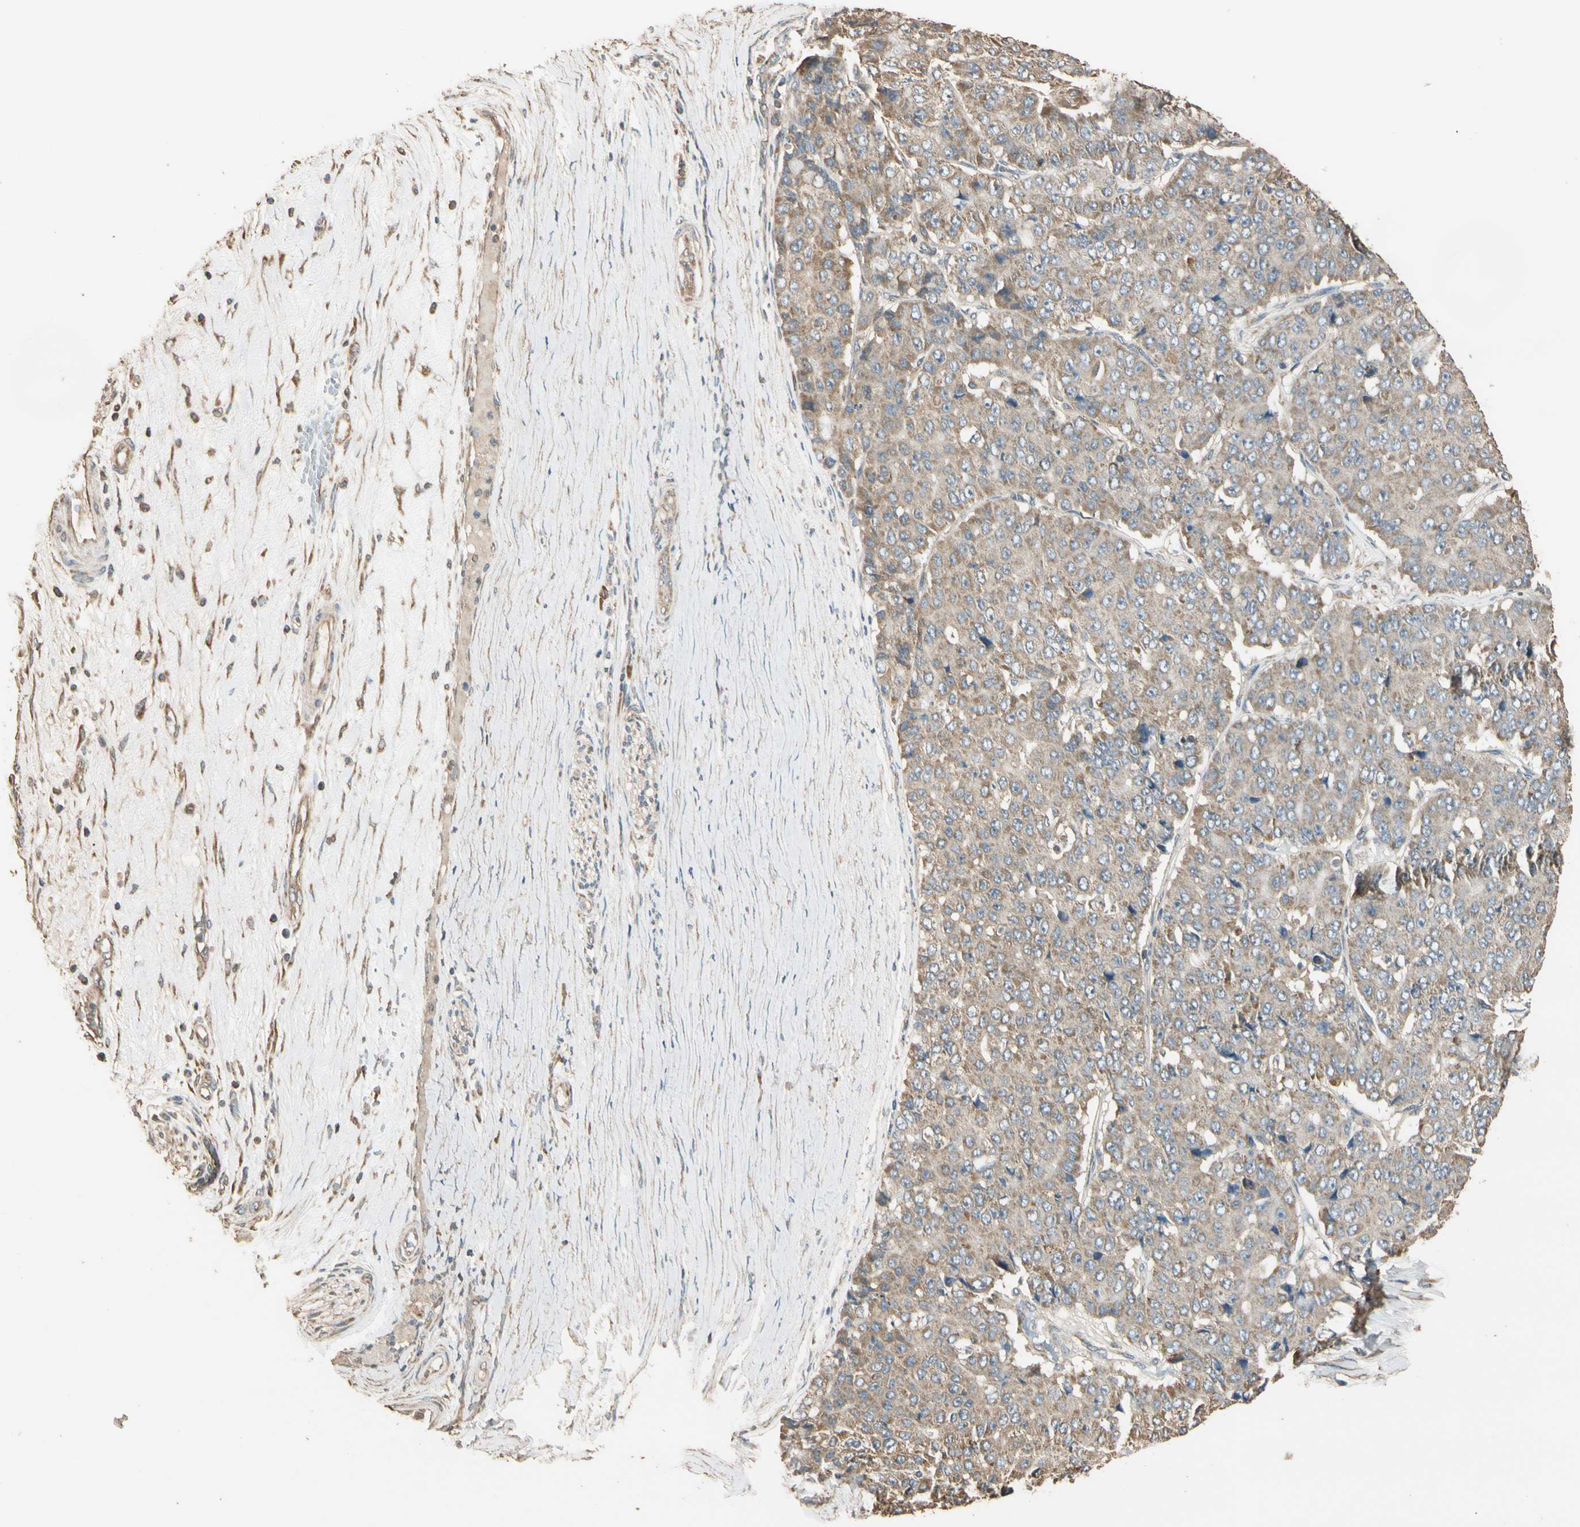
{"staining": {"intensity": "moderate", "quantity": ">75%", "location": "cytoplasmic/membranous"}, "tissue": "pancreatic cancer", "cell_type": "Tumor cells", "image_type": "cancer", "snomed": [{"axis": "morphology", "description": "Adenocarcinoma, NOS"}, {"axis": "topography", "description": "Pancreas"}], "caption": "Adenocarcinoma (pancreatic) stained with immunohistochemistry (IHC) exhibits moderate cytoplasmic/membranous staining in approximately >75% of tumor cells.", "gene": "STX18", "patient": {"sex": "male", "age": 50}}